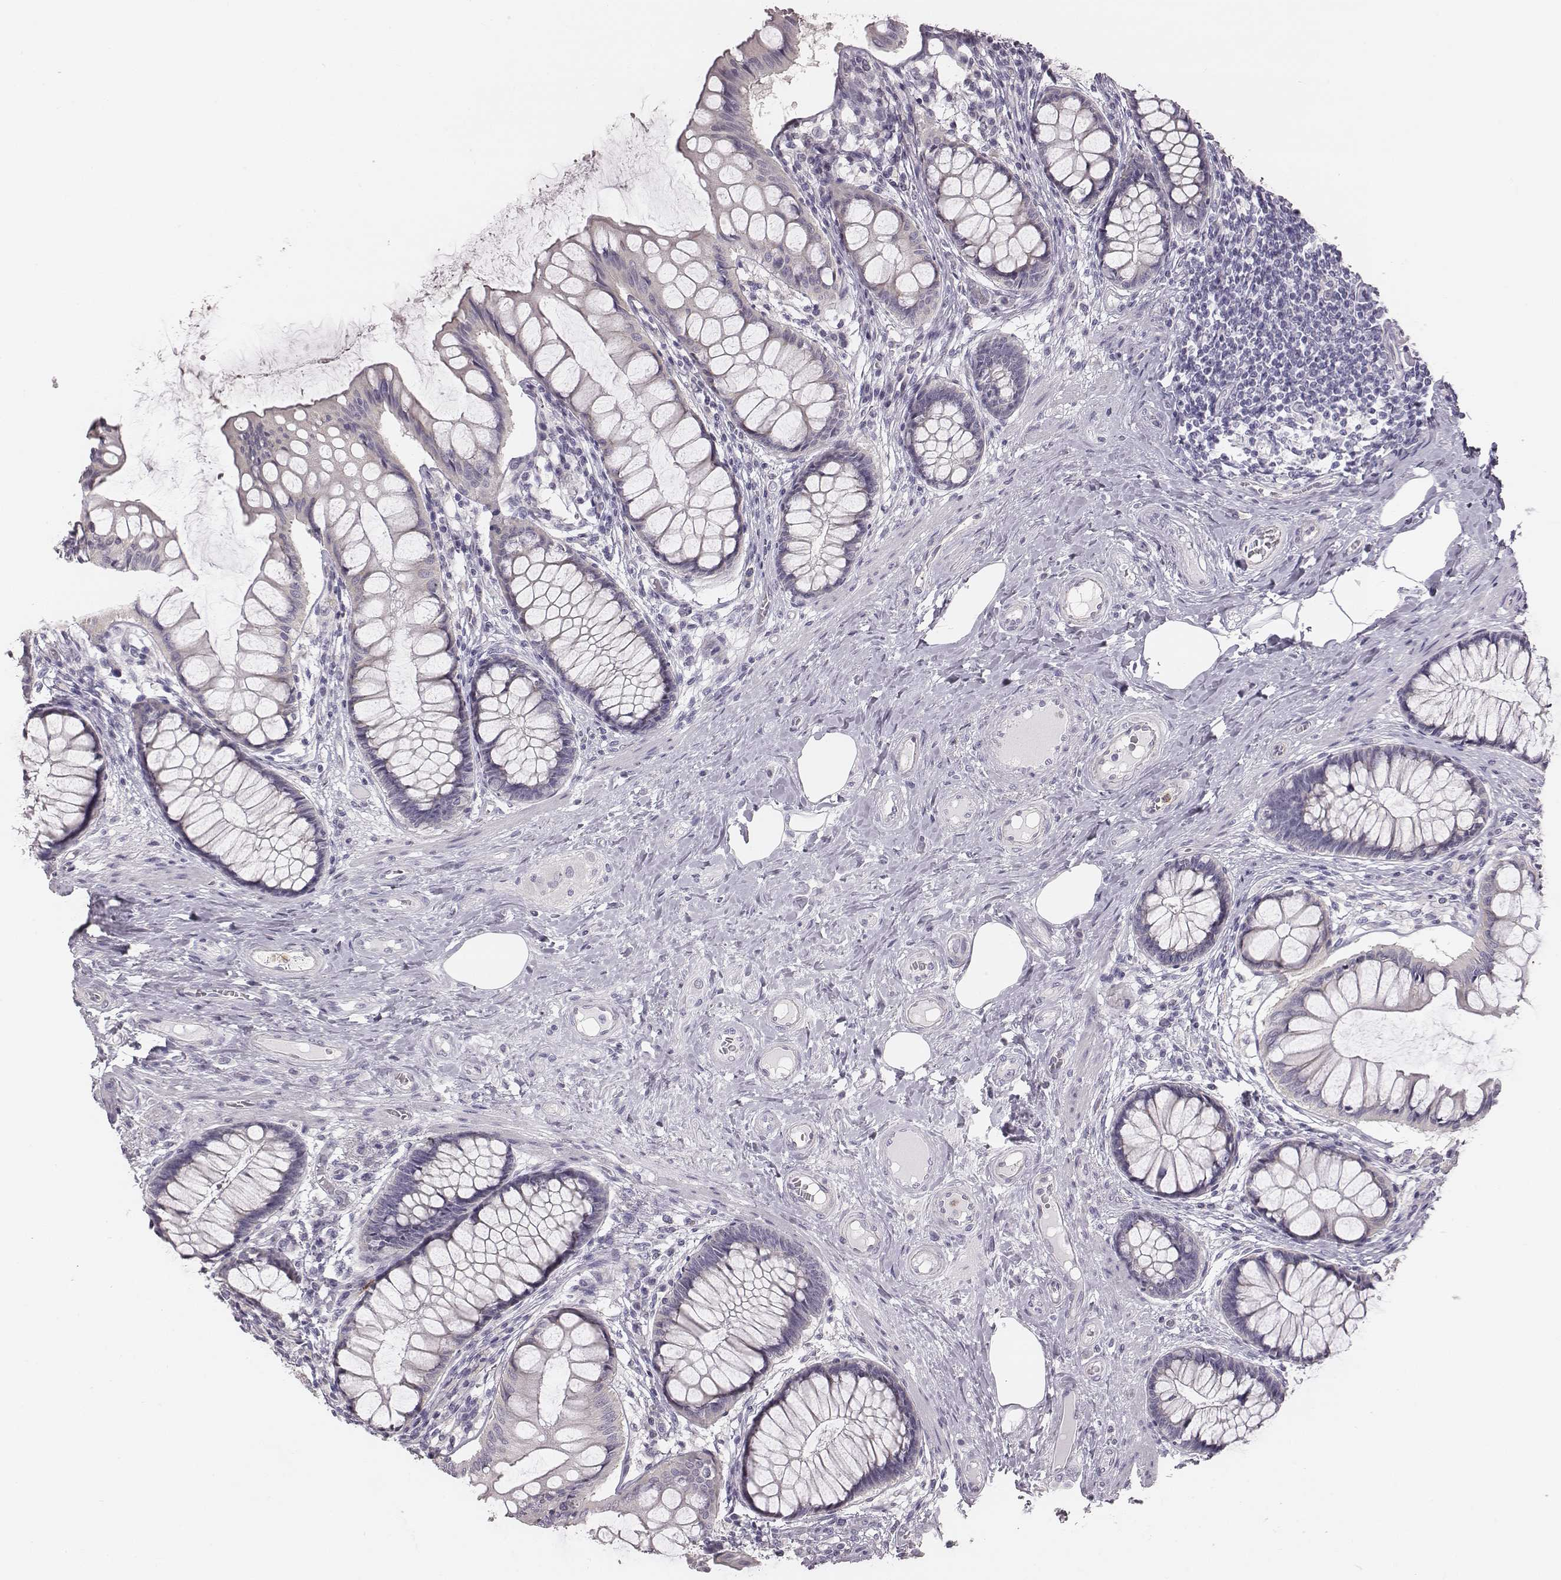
{"staining": {"intensity": "negative", "quantity": "none", "location": "none"}, "tissue": "colon", "cell_type": "Endothelial cells", "image_type": "normal", "snomed": [{"axis": "morphology", "description": "Normal tissue, NOS"}, {"axis": "topography", "description": "Colon"}], "caption": "Immunohistochemistry photomicrograph of unremarkable human colon stained for a protein (brown), which reveals no staining in endothelial cells.", "gene": "KCNJ12", "patient": {"sex": "female", "age": 65}}